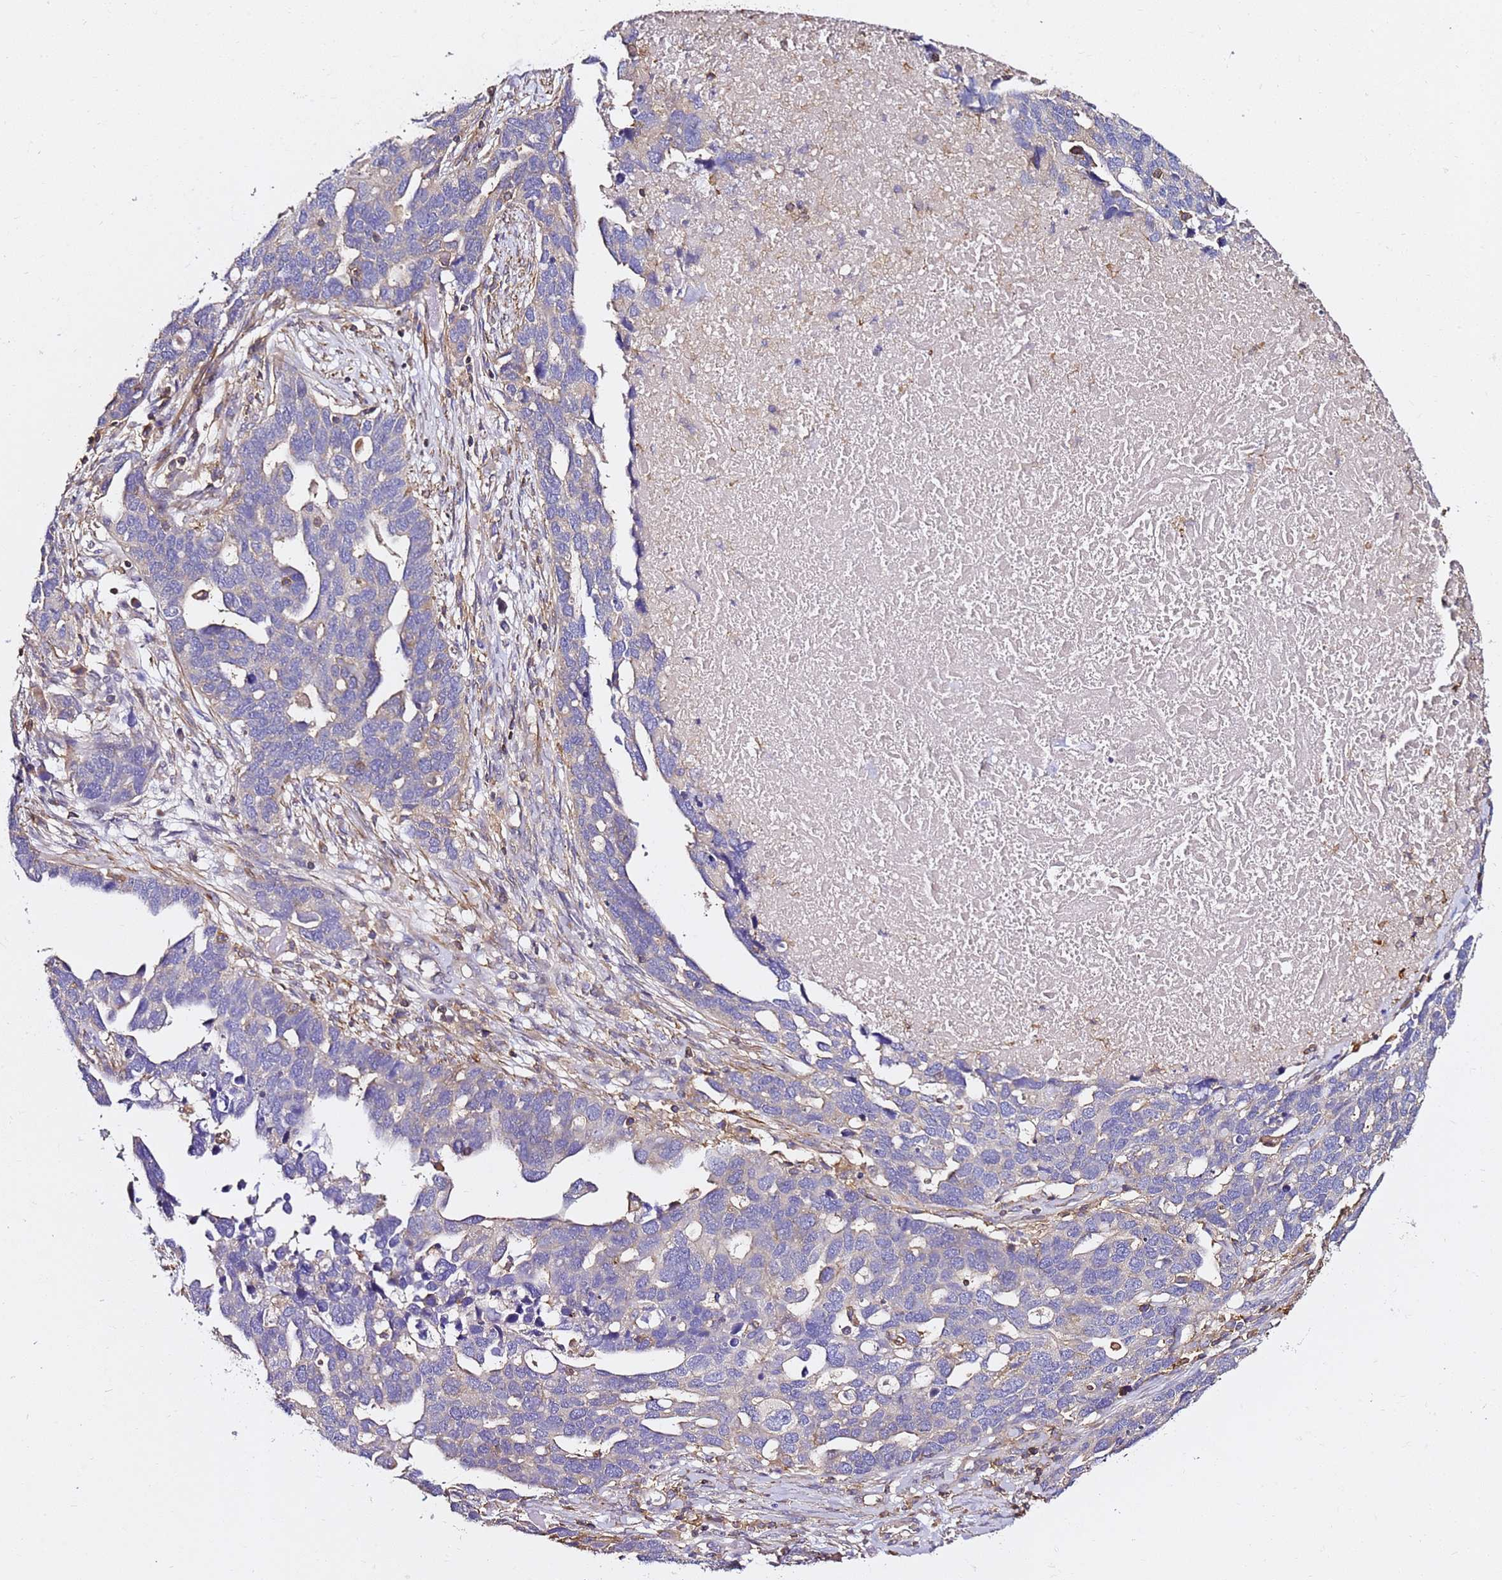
{"staining": {"intensity": "negative", "quantity": "none", "location": "none"}, "tissue": "ovarian cancer", "cell_type": "Tumor cells", "image_type": "cancer", "snomed": [{"axis": "morphology", "description": "Cystadenocarcinoma, serous, NOS"}, {"axis": "topography", "description": "Ovary"}], "caption": "Immunohistochemical staining of human serous cystadenocarcinoma (ovarian) reveals no significant positivity in tumor cells. Brightfield microscopy of IHC stained with DAB (3,3'-diaminobenzidine) (brown) and hematoxylin (blue), captured at high magnification.", "gene": "ZFP36L2", "patient": {"sex": "female", "age": 54}}